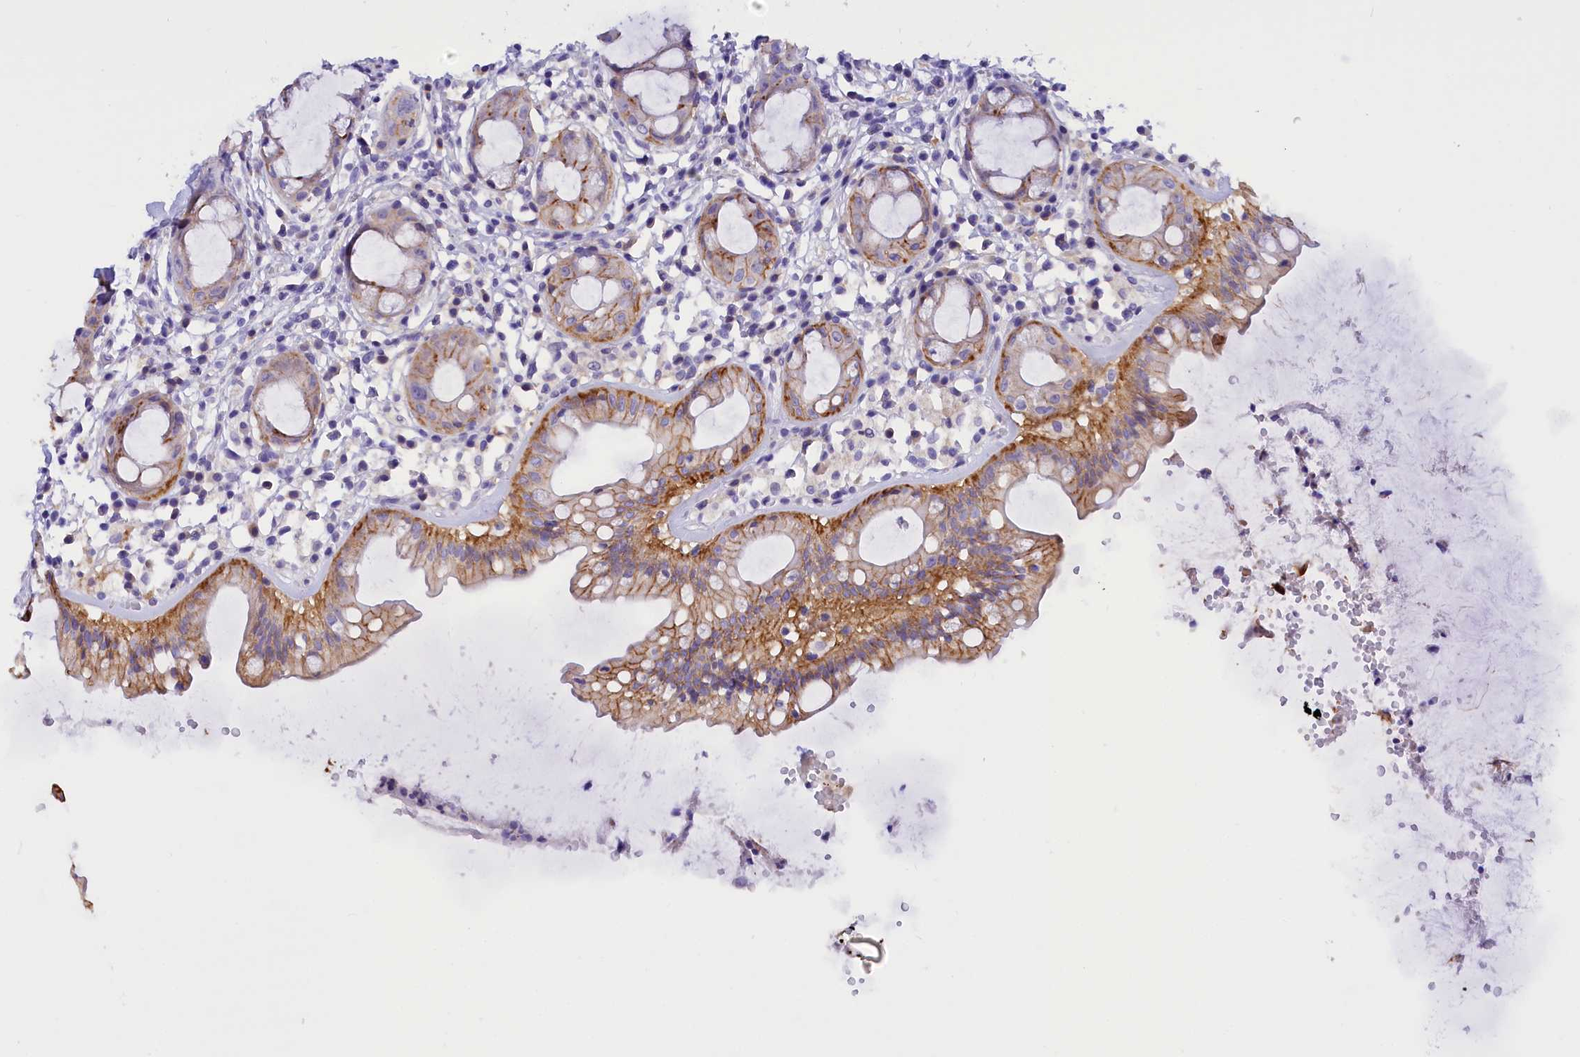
{"staining": {"intensity": "moderate", "quantity": "25%-75%", "location": "cytoplasmic/membranous"}, "tissue": "rectum", "cell_type": "Glandular cells", "image_type": "normal", "snomed": [{"axis": "morphology", "description": "Normal tissue, NOS"}, {"axis": "topography", "description": "Rectum"}], "caption": "Immunohistochemistry photomicrograph of unremarkable rectum stained for a protein (brown), which shows medium levels of moderate cytoplasmic/membranous positivity in about 25%-75% of glandular cells.", "gene": "COL6A5", "patient": {"sex": "female", "age": 57}}